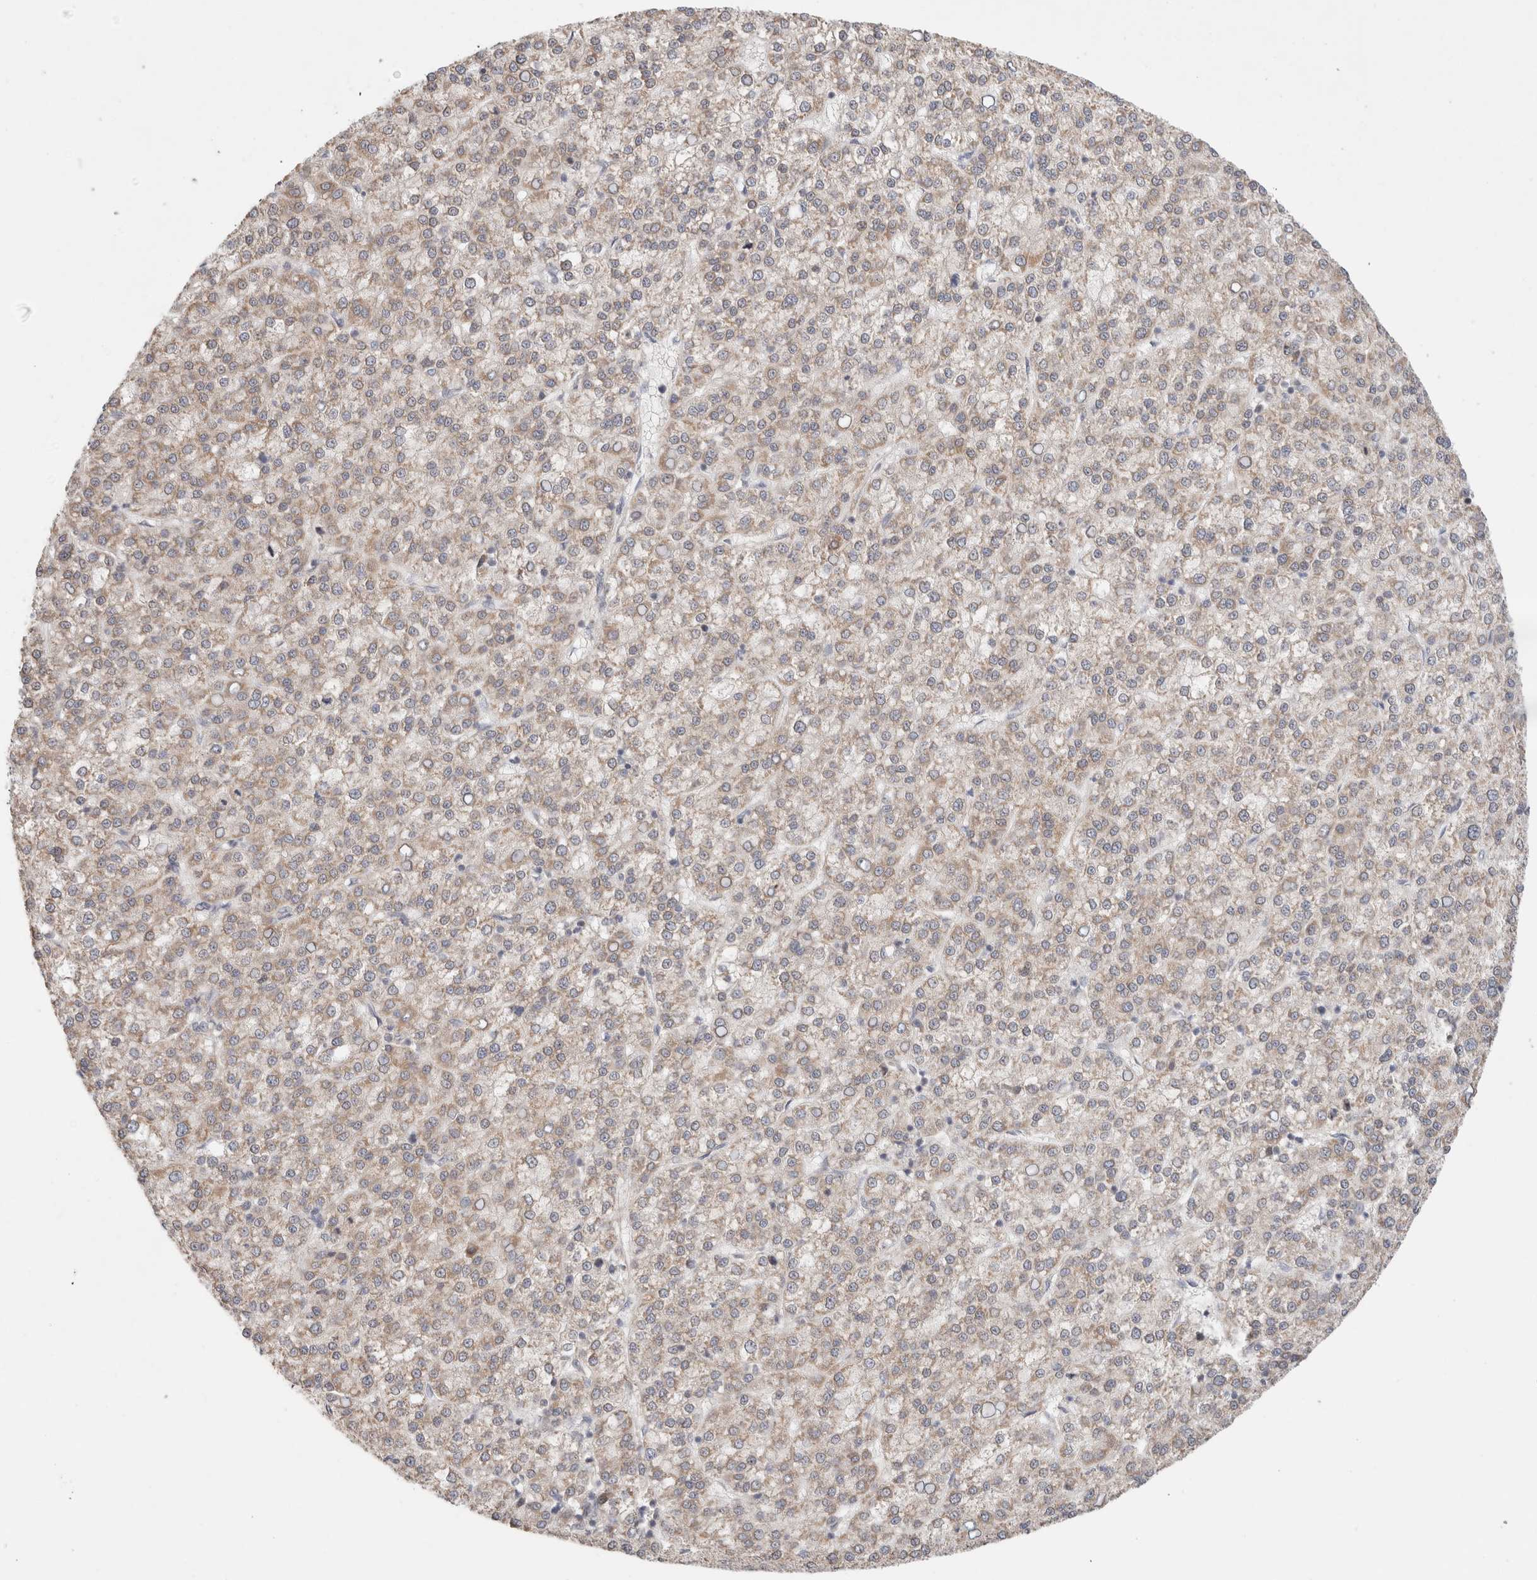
{"staining": {"intensity": "weak", "quantity": "25%-75%", "location": "cytoplasmic/membranous"}, "tissue": "liver cancer", "cell_type": "Tumor cells", "image_type": "cancer", "snomed": [{"axis": "morphology", "description": "Carcinoma, Hepatocellular, NOS"}, {"axis": "topography", "description": "Liver"}], "caption": "Immunohistochemical staining of human hepatocellular carcinoma (liver) reveals low levels of weak cytoplasmic/membranous protein staining in approximately 25%-75% of tumor cells. The staining was performed using DAB (3,3'-diaminobenzidine) to visualize the protein expression in brown, while the nuclei were stained in blue with hematoxylin (Magnification: 20x).", "gene": "ERI3", "patient": {"sex": "female", "age": 58}}